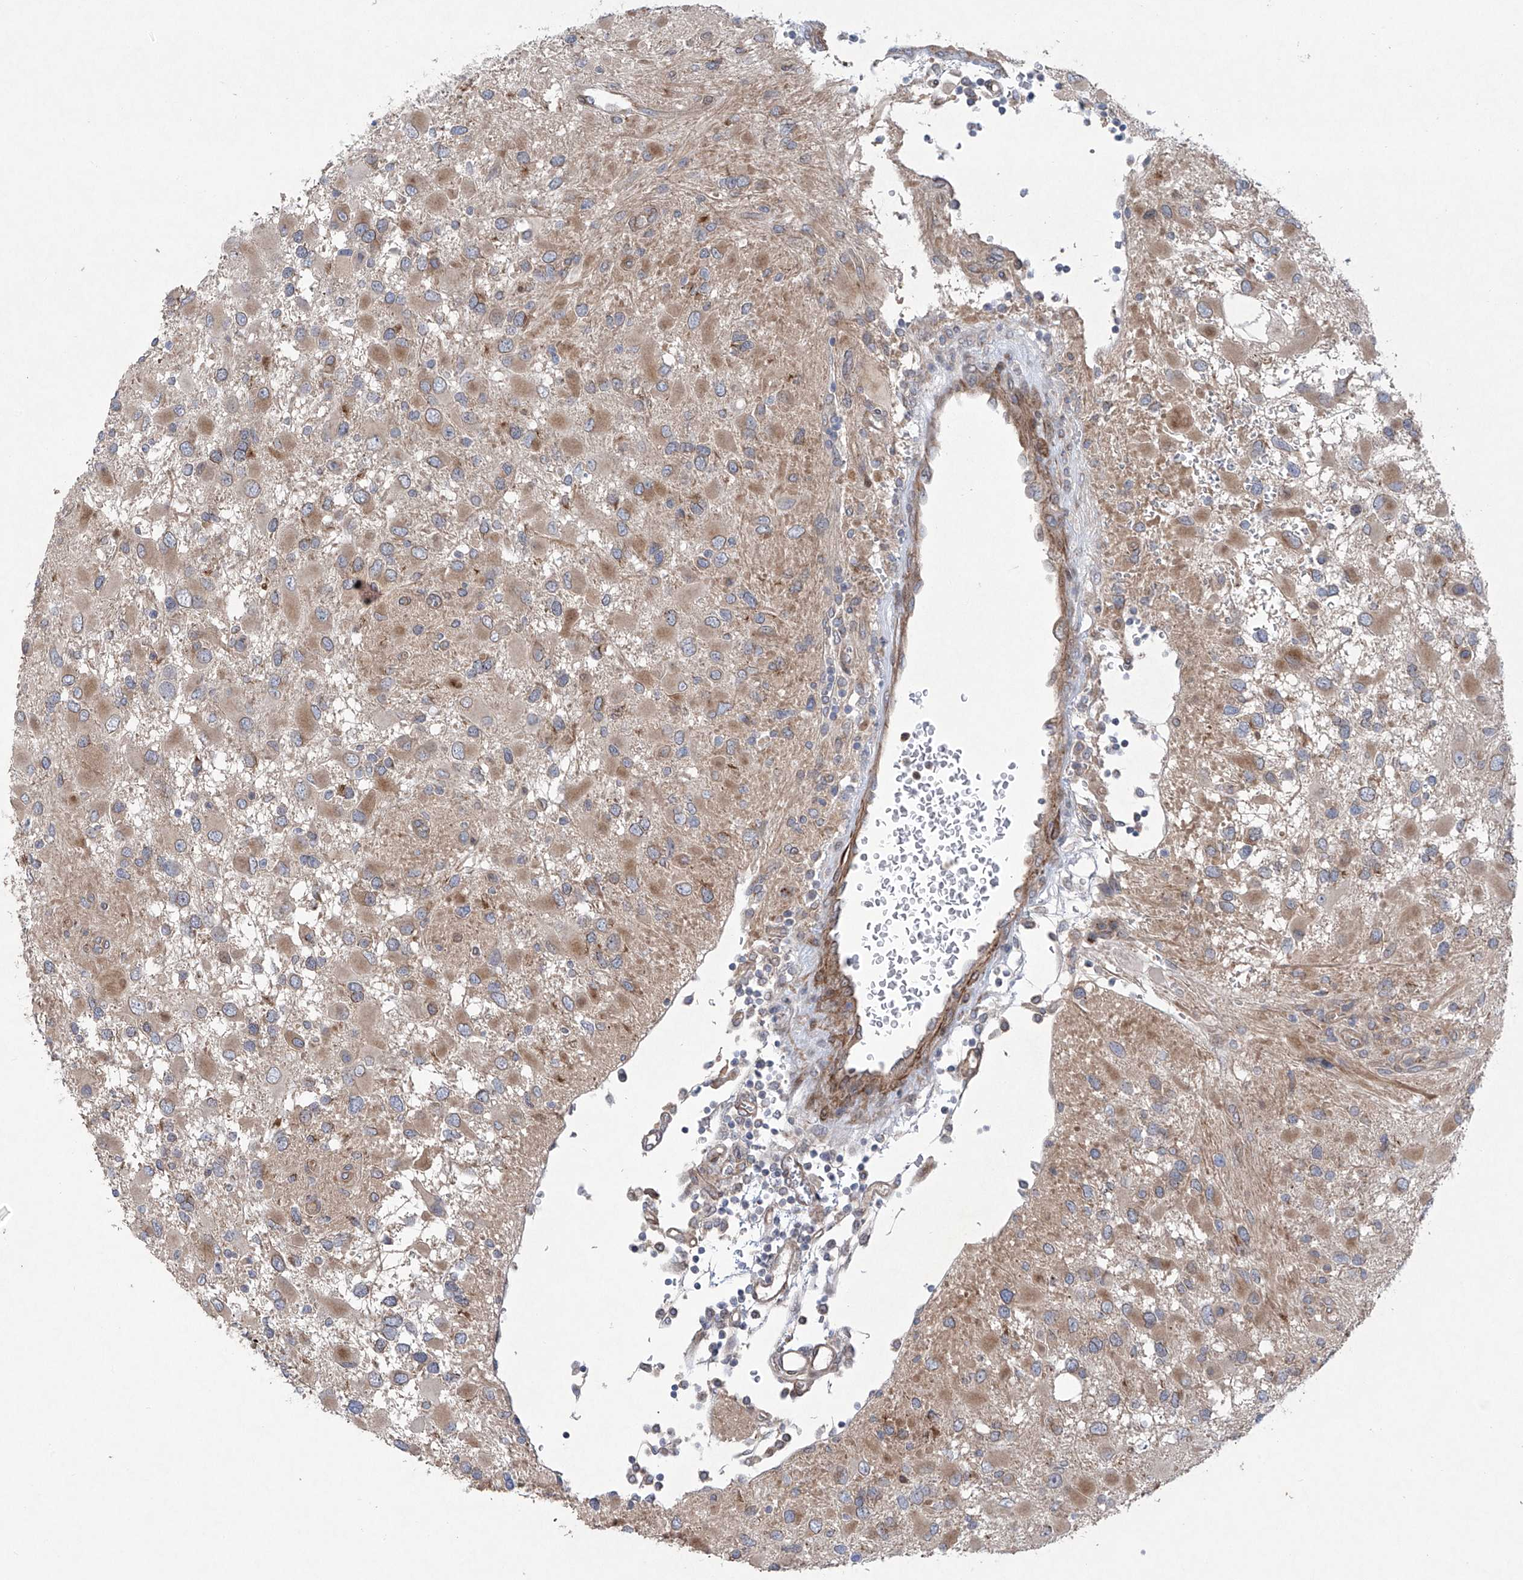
{"staining": {"intensity": "moderate", "quantity": "25%-75%", "location": "cytoplasmic/membranous"}, "tissue": "glioma", "cell_type": "Tumor cells", "image_type": "cancer", "snomed": [{"axis": "morphology", "description": "Glioma, malignant, High grade"}, {"axis": "topography", "description": "Brain"}], "caption": "Approximately 25%-75% of tumor cells in high-grade glioma (malignant) demonstrate moderate cytoplasmic/membranous protein staining as visualized by brown immunohistochemical staining.", "gene": "KLC4", "patient": {"sex": "male", "age": 53}}